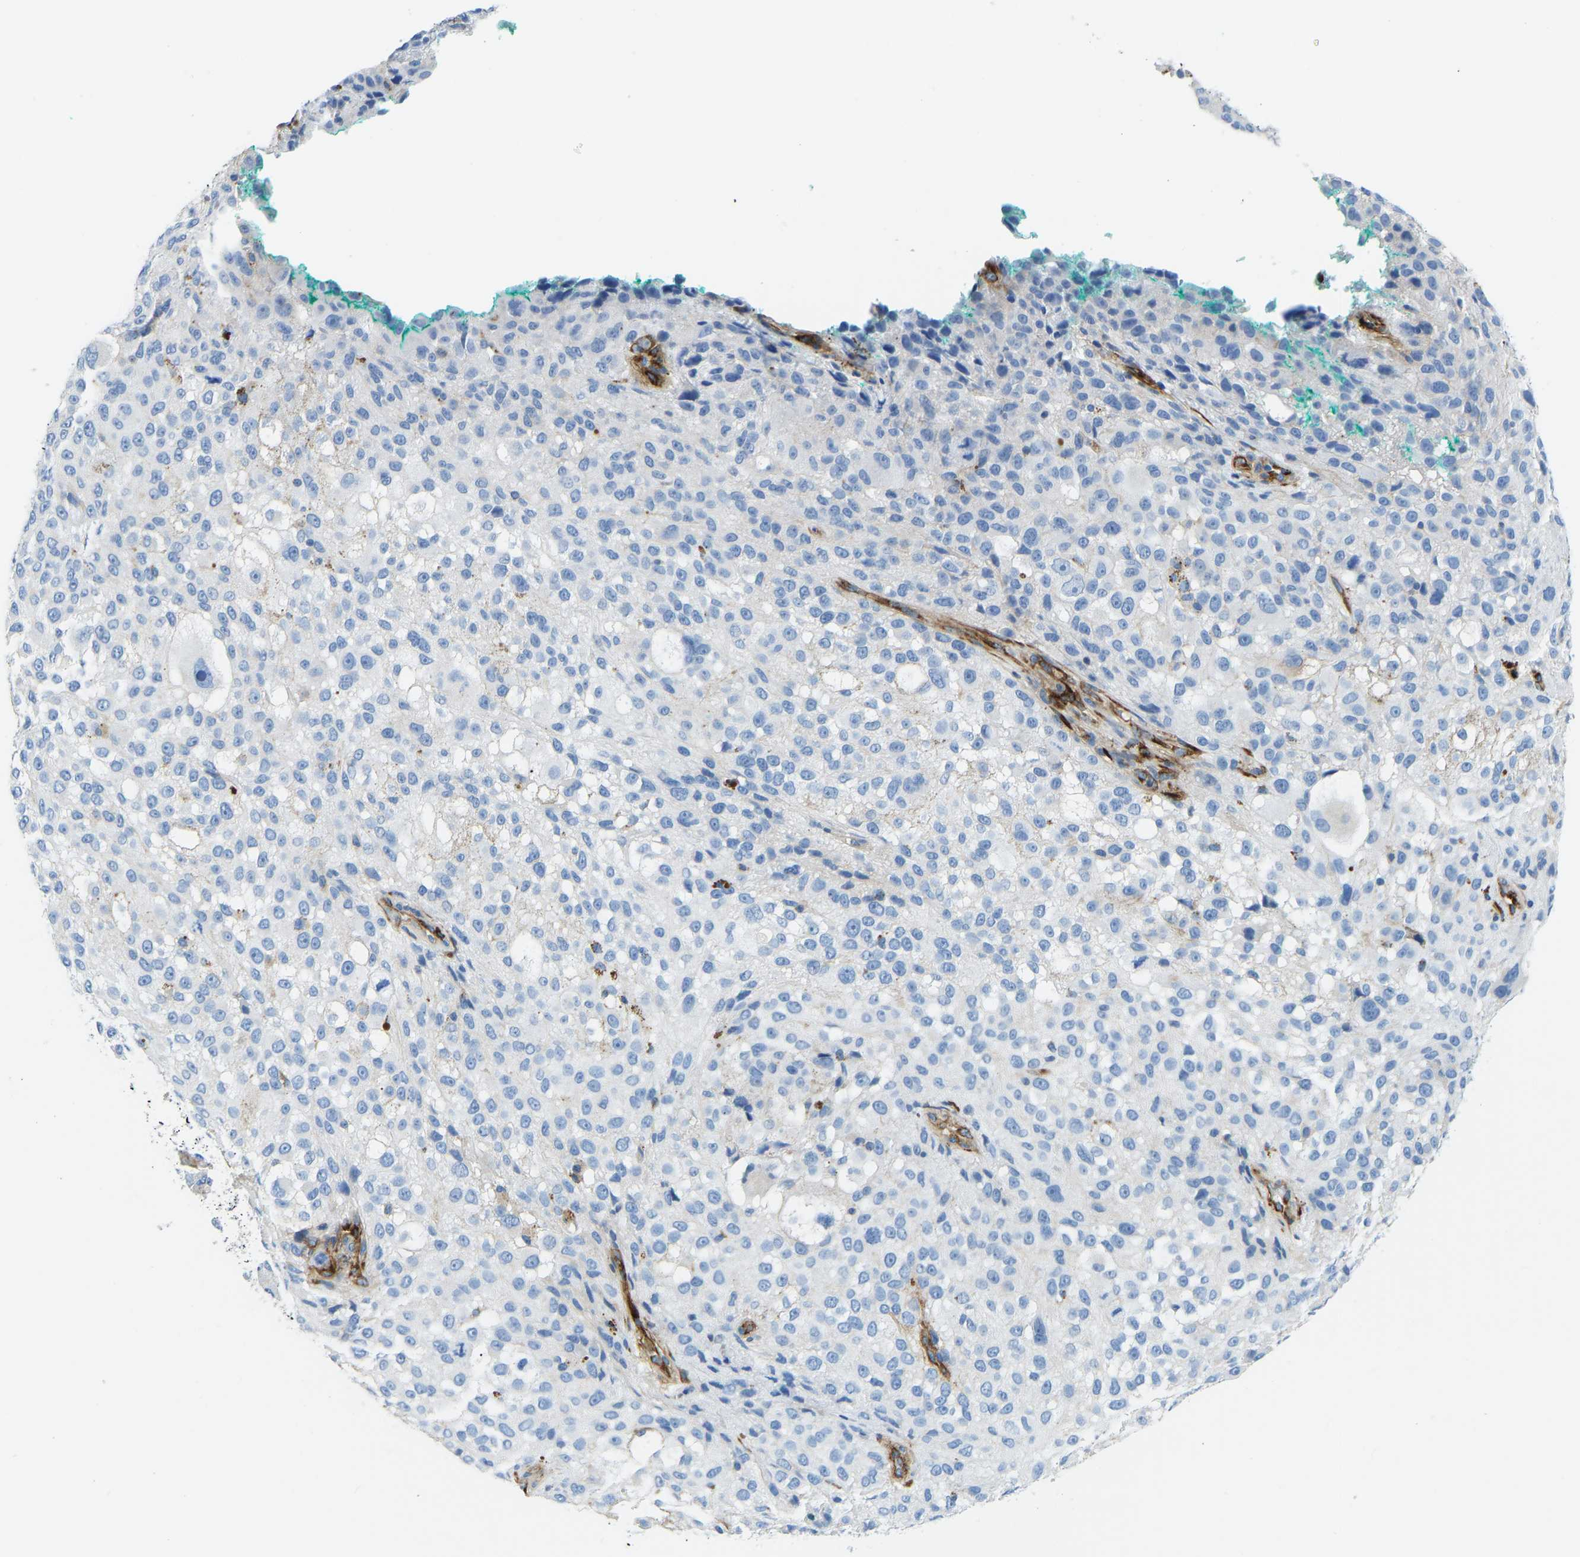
{"staining": {"intensity": "negative", "quantity": "none", "location": "none"}, "tissue": "melanoma", "cell_type": "Tumor cells", "image_type": "cancer", "snomed": [{"axis": "morphology", "description": "Necrosis, NOS"}, {"axis": "morphology", "description": "Malignant melanoma, NOS"}, {"axis": "topography", "description": "Skin"}], "caption": "IHC of melanoma demonstrates no expression in tumor cells.", "gene": "COL15A1", "patient": {"sex": "female", "age": 87}}